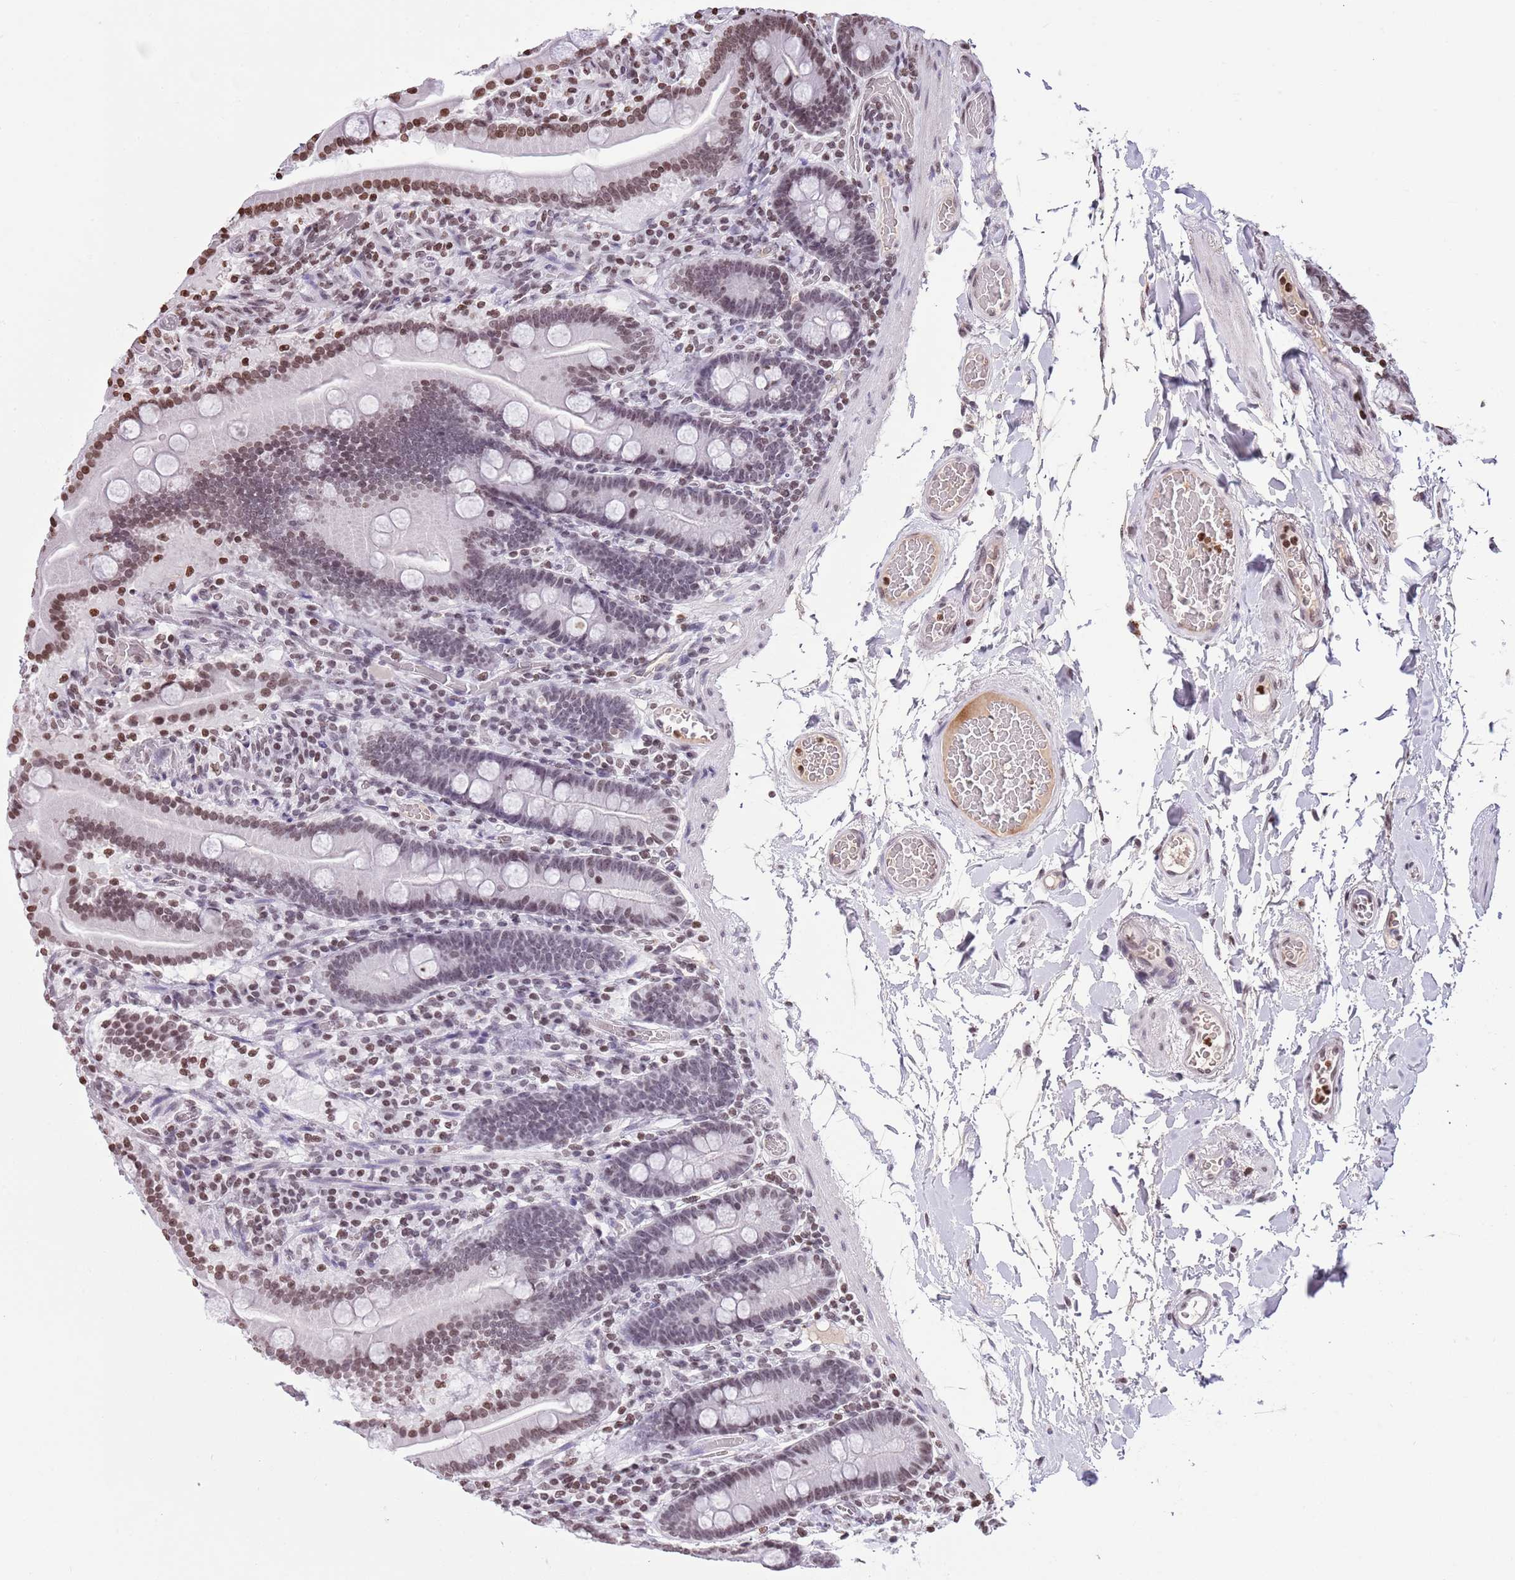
{"staining": {"intensity": "moderate", "quantity": "25%-75%", "location": "nuclear"}, "tissue": "duodenum", "cell_type": "Glandular cells", "image_type": "normal", "snomed": [{"axis": "morphology", "description": "Normal tissue, NOS"}, {"axis": "topography", "description": "Duodenum"}], "caption": "Duodenum stained for a protein (brown) reveals moderate nuclear positive staining in about 25%-75% of glandular cells.", "gene": "KPNA3", "patient": {"sex": "male", "age": 55}}